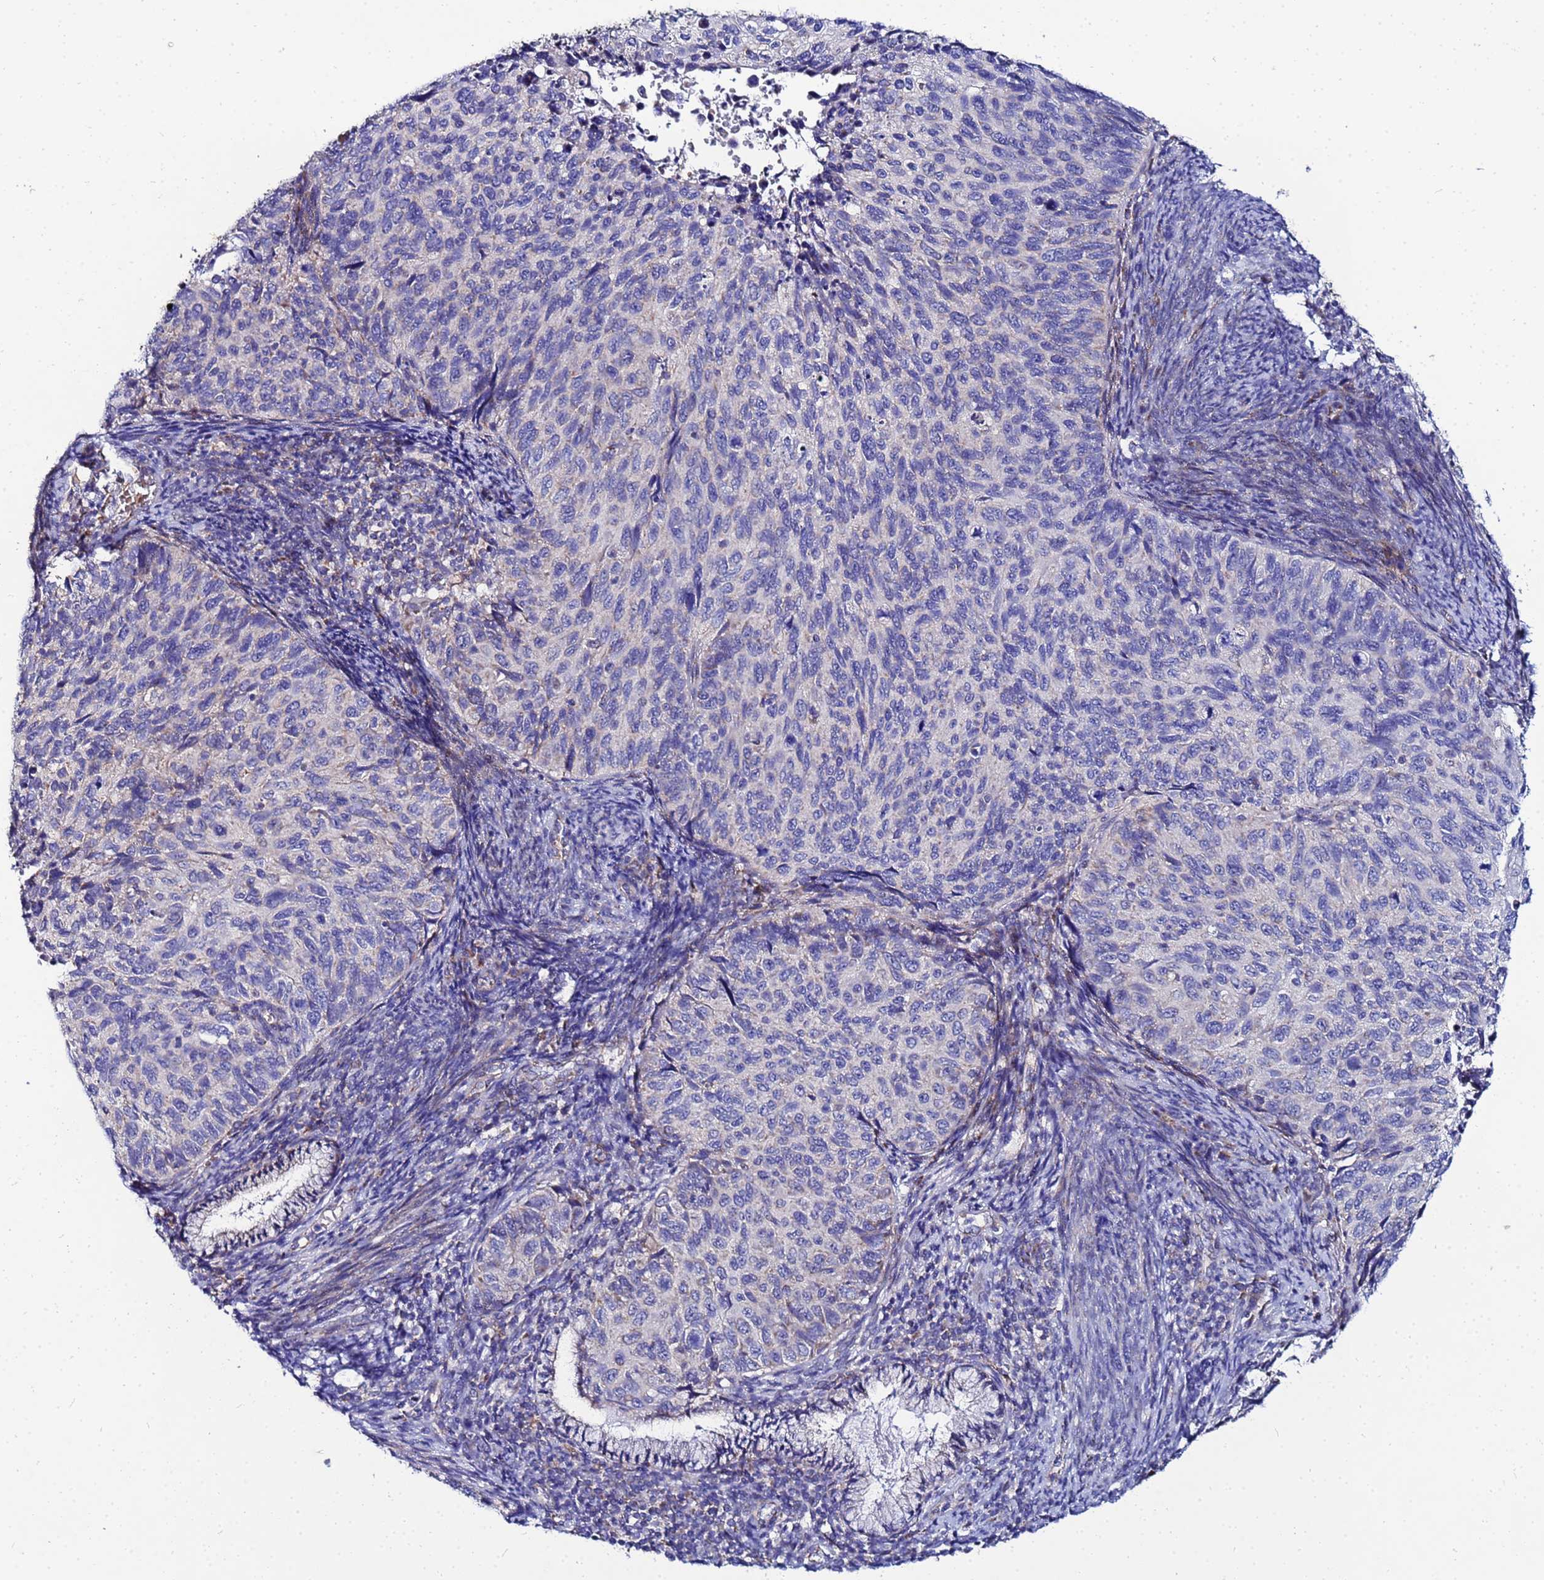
{"staining": {"intensity": "negative", "quantity": "none", "location": "none"}, "tissue": "cervical cancer", "cell_type": "Tumor cells", "image_type": "cancer", "snomed": [{"axis": "morphology", "description": "Squamous cell carcinoma, NOS"}, {"axis": "topography", "description": "Cervix"}], "caption": "This is a photomicrograph of IHC staining of cervical cancer, which shows no expression in tumor cells.", "gene": "FAHD2A", "patient": {"sex": "female", "age": 70}}